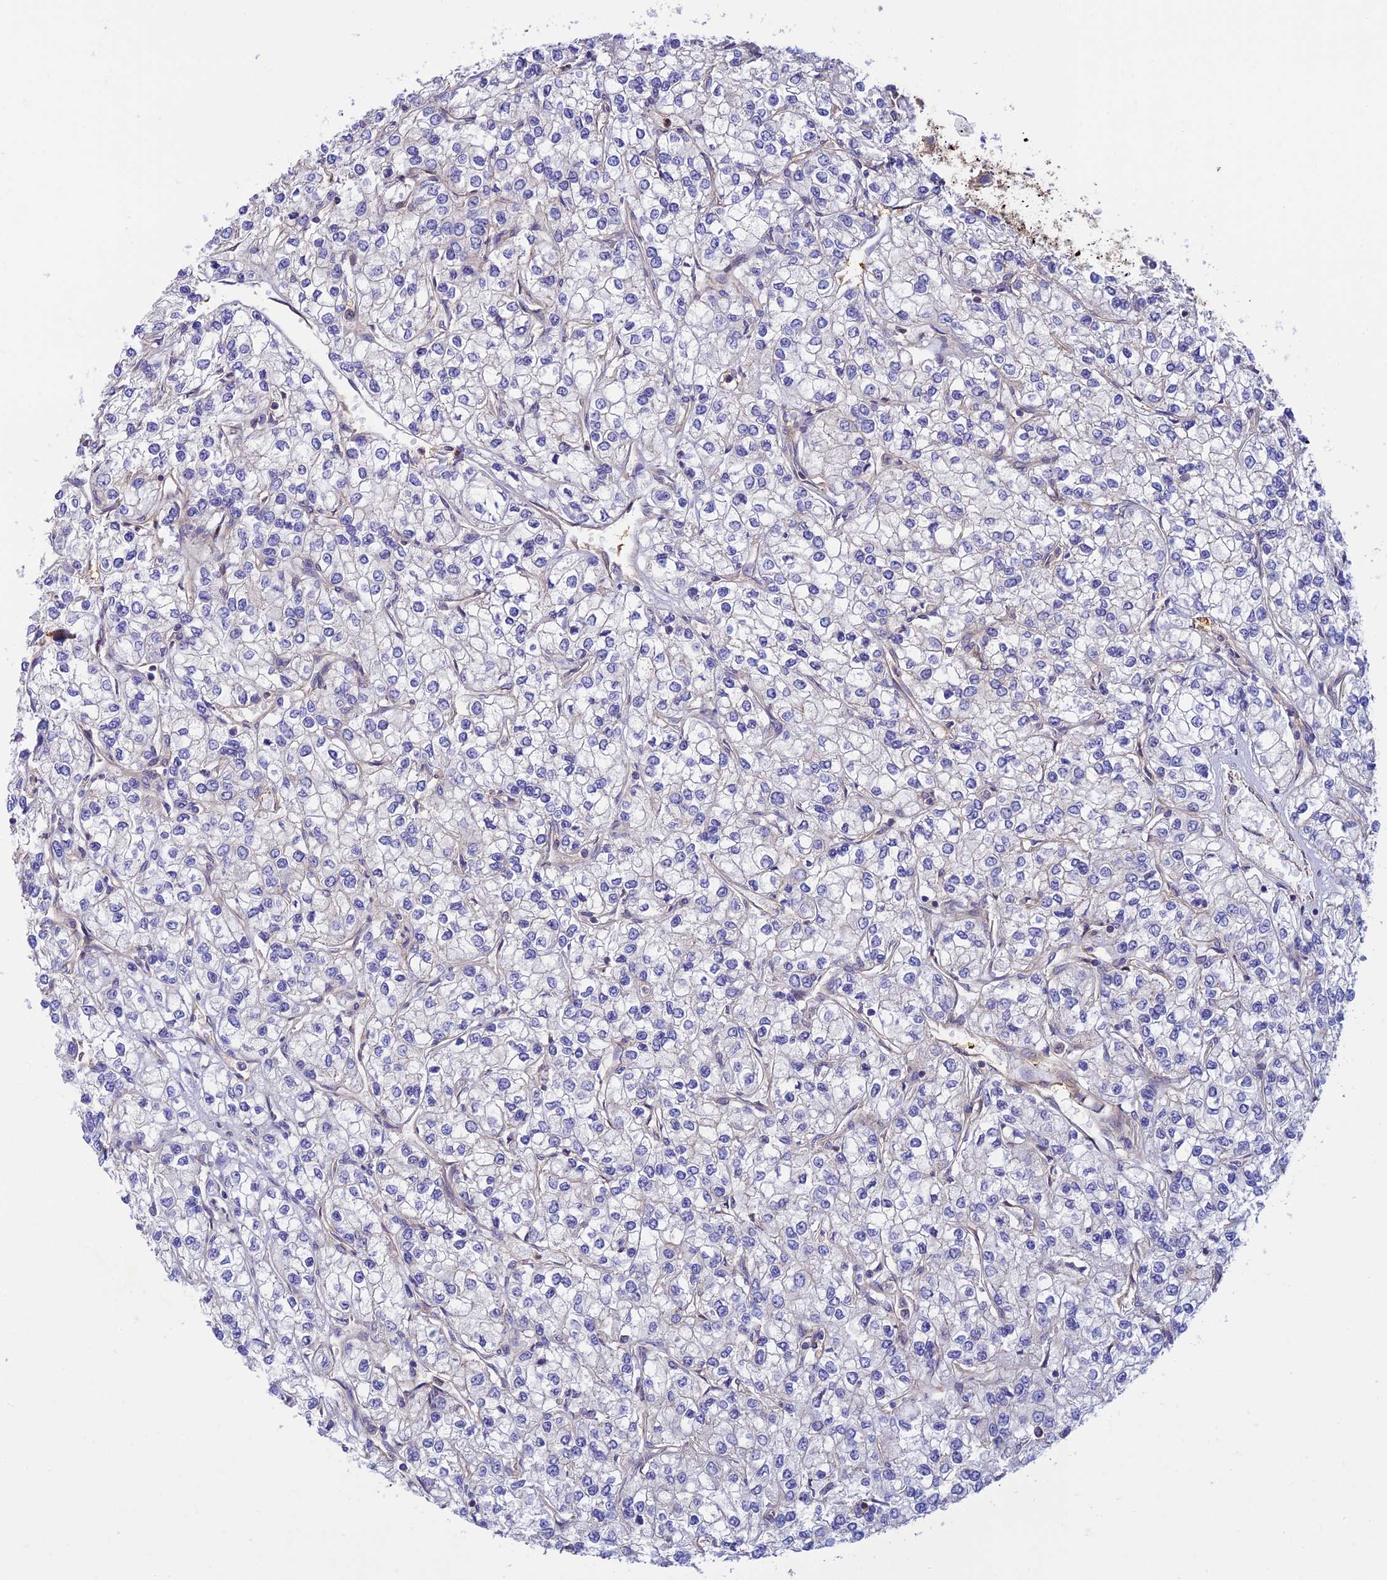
{"staining": {"intensity": "negative", "quantity": "none", "location": "none"}, "tissue": "renal cancer", "cell_type": "Tumor cells", "image_type": "cancer", "snomed": [{"axis": "morphology", "description": "Adenocarcinoma, NOS"}, {"axis": "topography", "description": "Kidney"}], "caption": "This is a histopathology image of IHC staining of renal cancer (adenocarcinoma), which shows no positivity in tumor cells.", "gene": "PPP1R12C", "patient": {"sex": "male", "age": 80}}